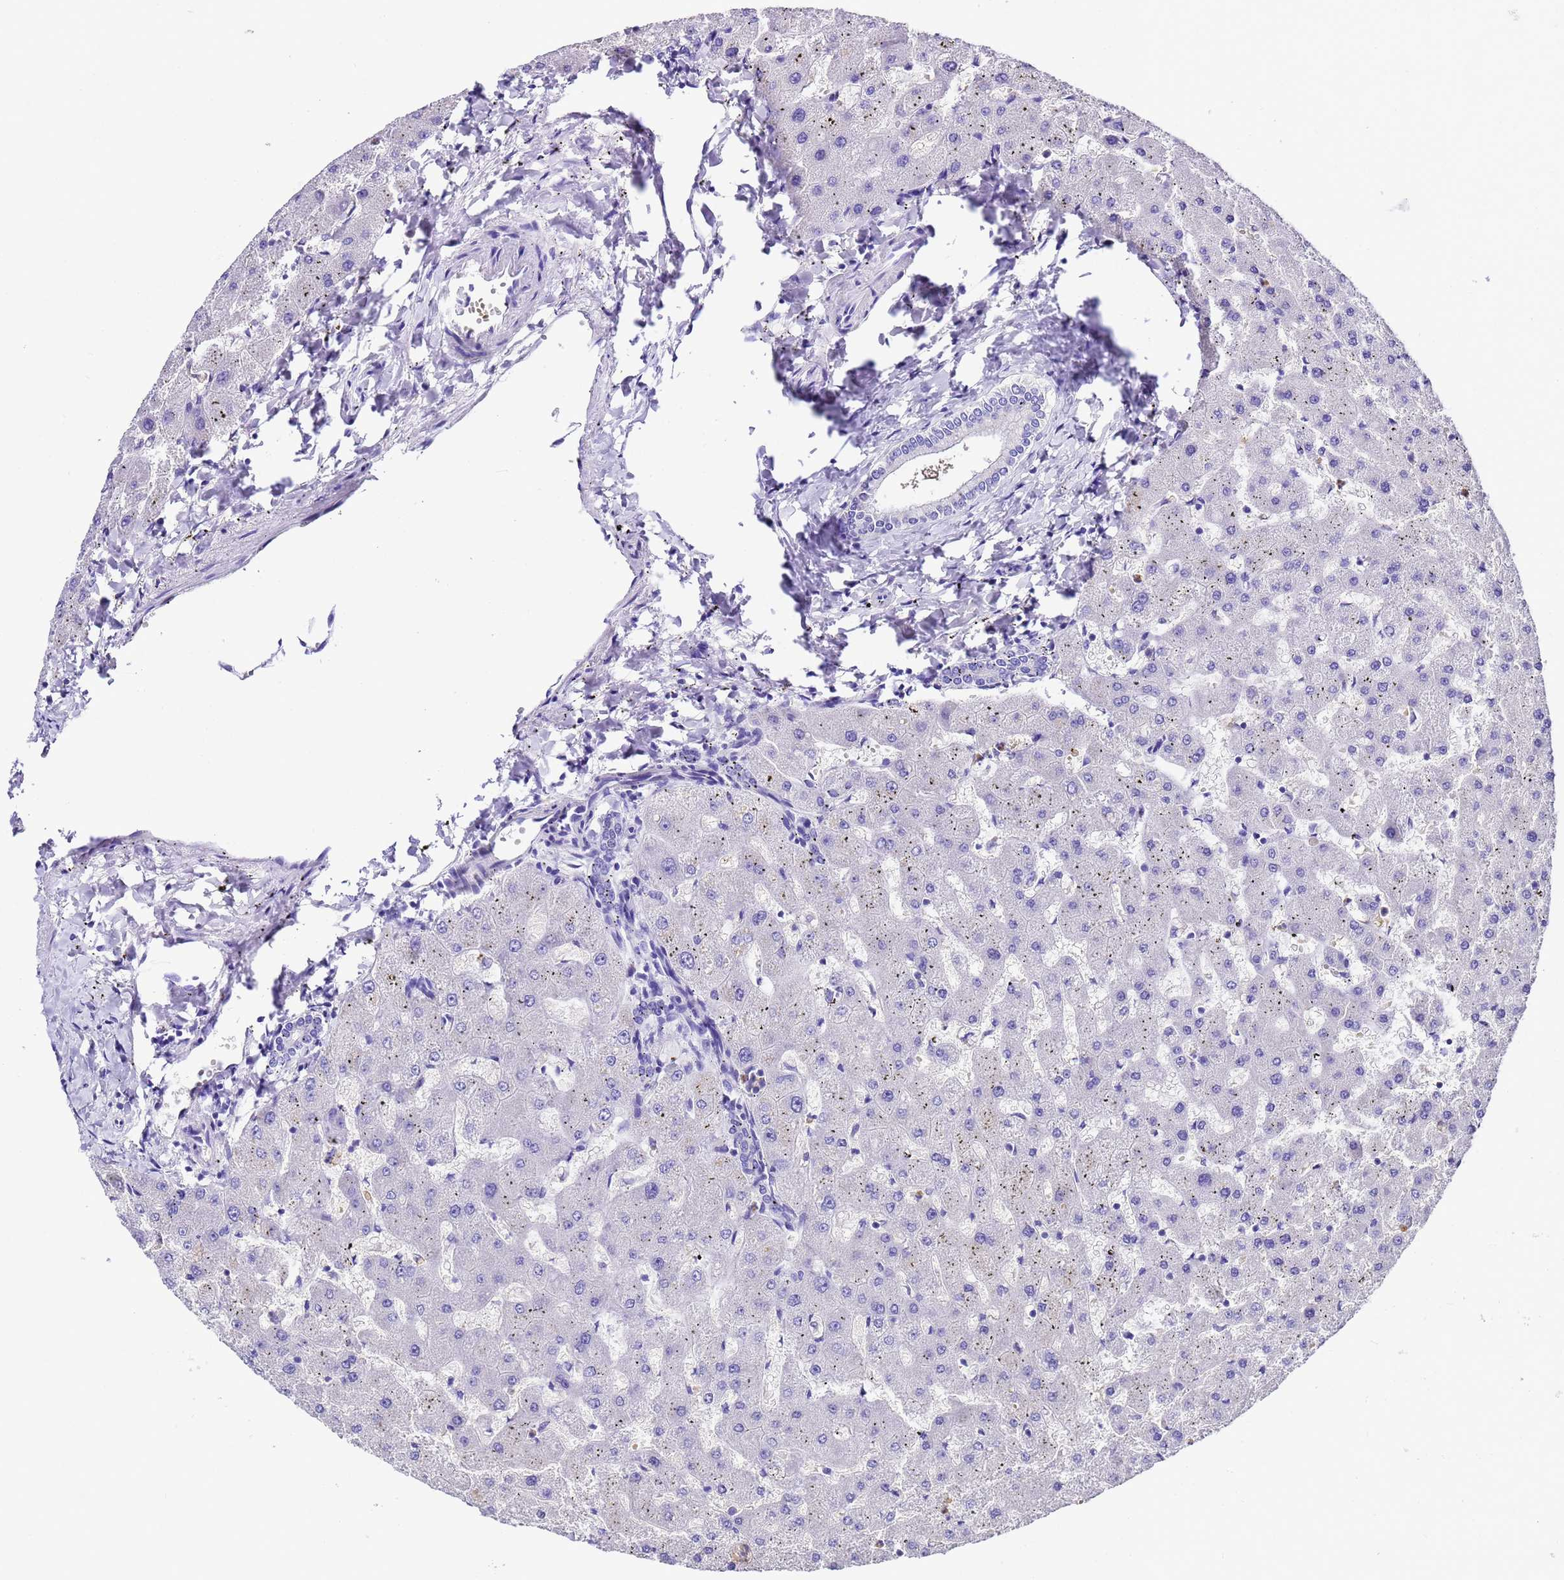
{"staining": {"intensity": "negative", "quantity": "none", "location": "none"}, "tissue": "liver", "cell_type": "Cholangiocytes", "image_type": "normal", "snomed": [{"axis": "morphology", "description": "Normal tissue, NOS"}, {"axis": "topography", "description": "Liver"}], "caption": "IHC image of unremarkable human liver stained for a protein (brown), which reveals no expression in cholangiocytes. (Brightfield microscopy of DAB immunohistochemistry (IHC) at high magnification).", "gene": "UGT2A1", "patient": {"sex": "female", "age": 63}}